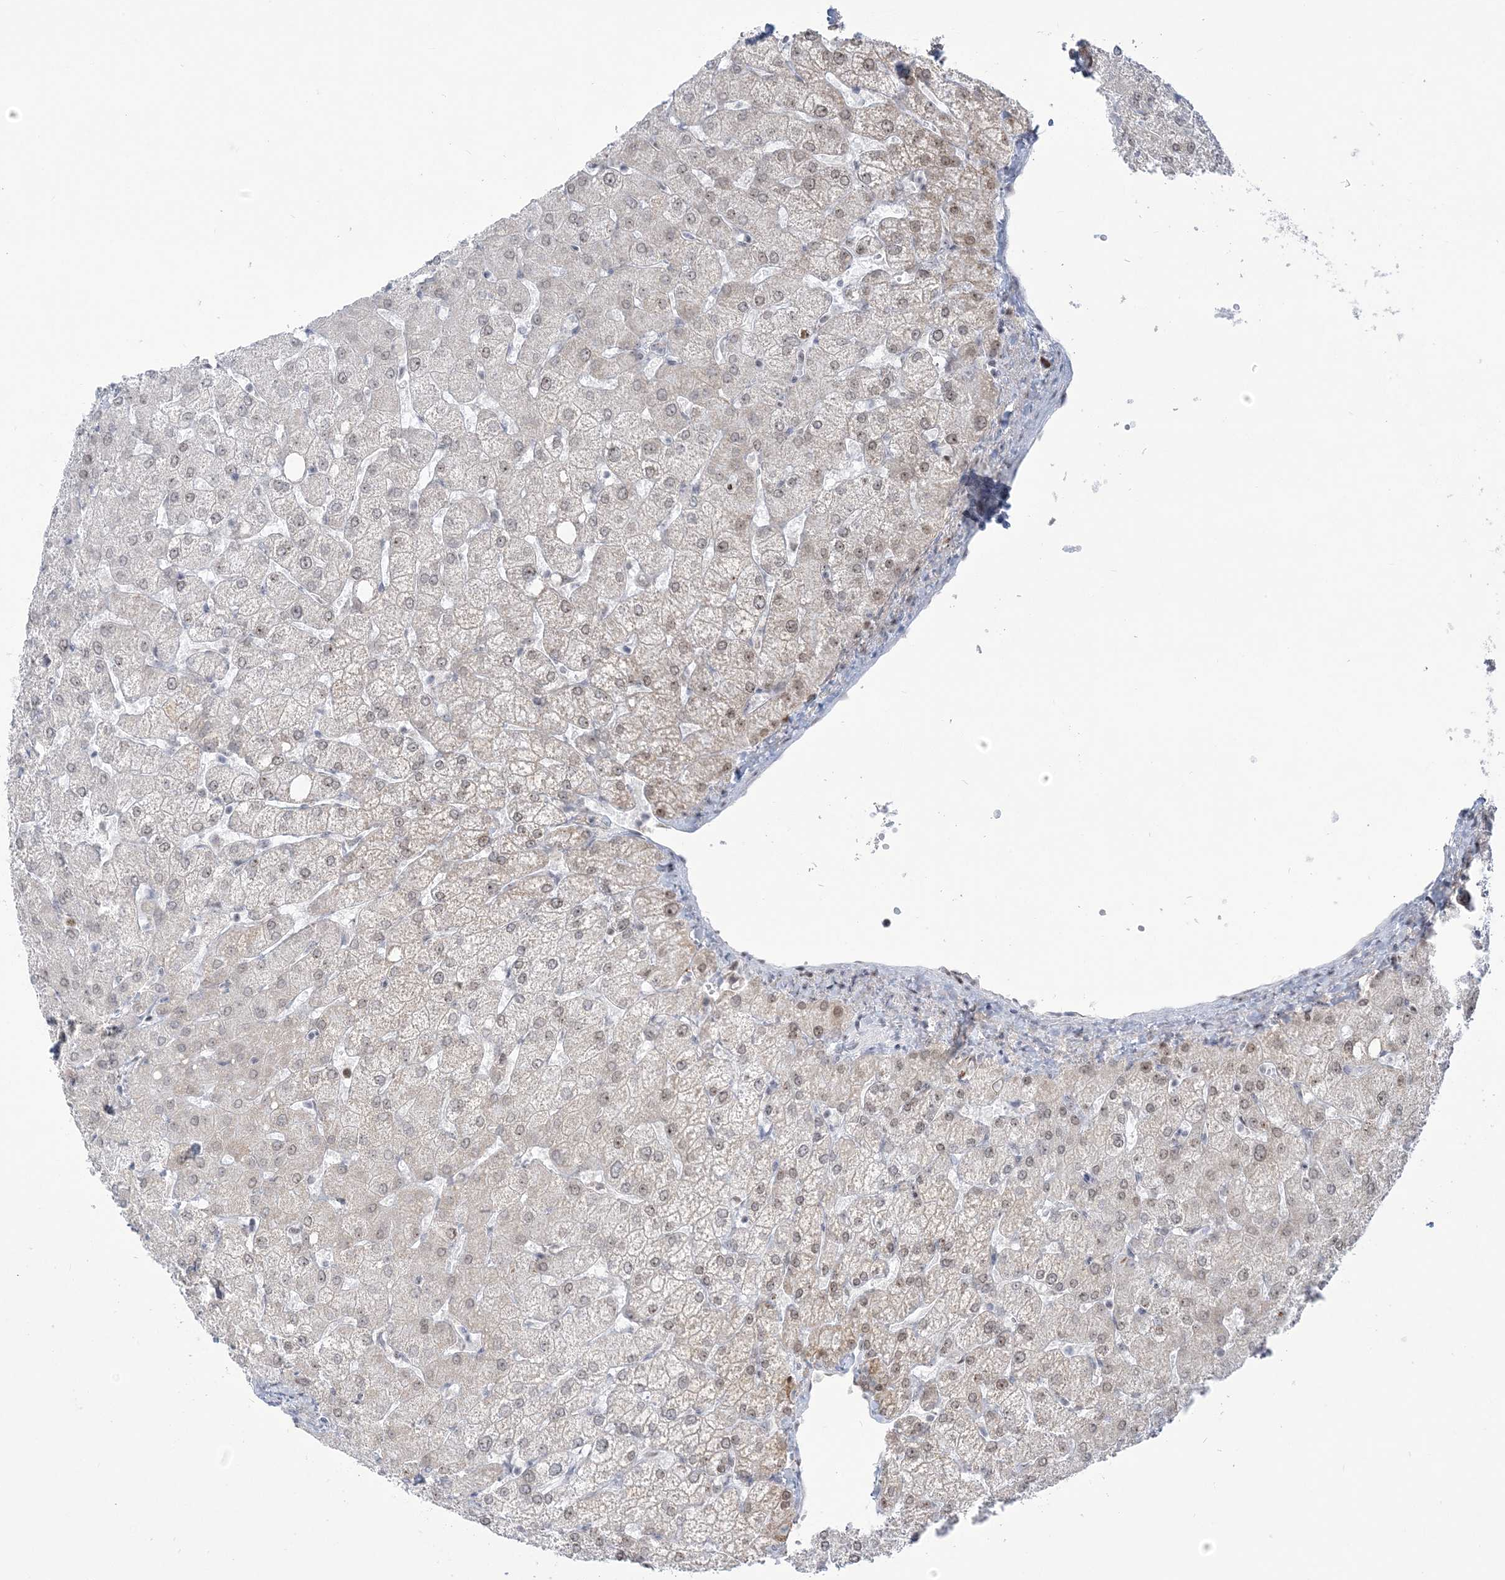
{"staining": {"intensity": "negative", "quantity": "none", "location": "none"}, "tissue": "liver", "cell_type": "Cholangiocytes", "image_type": "normal", "snomed": [{"axis": "morphology", "description": "Normal tissue, NOS"}, {"axis": "topography", "description": "Liver"}], "caption": "IHC histopathology image of benign liver: liver stained with DAB displays no significant protein expression in cholangiocytes.", "gene": "DDX21", "patient": {"sex": "female", "age": 54}}